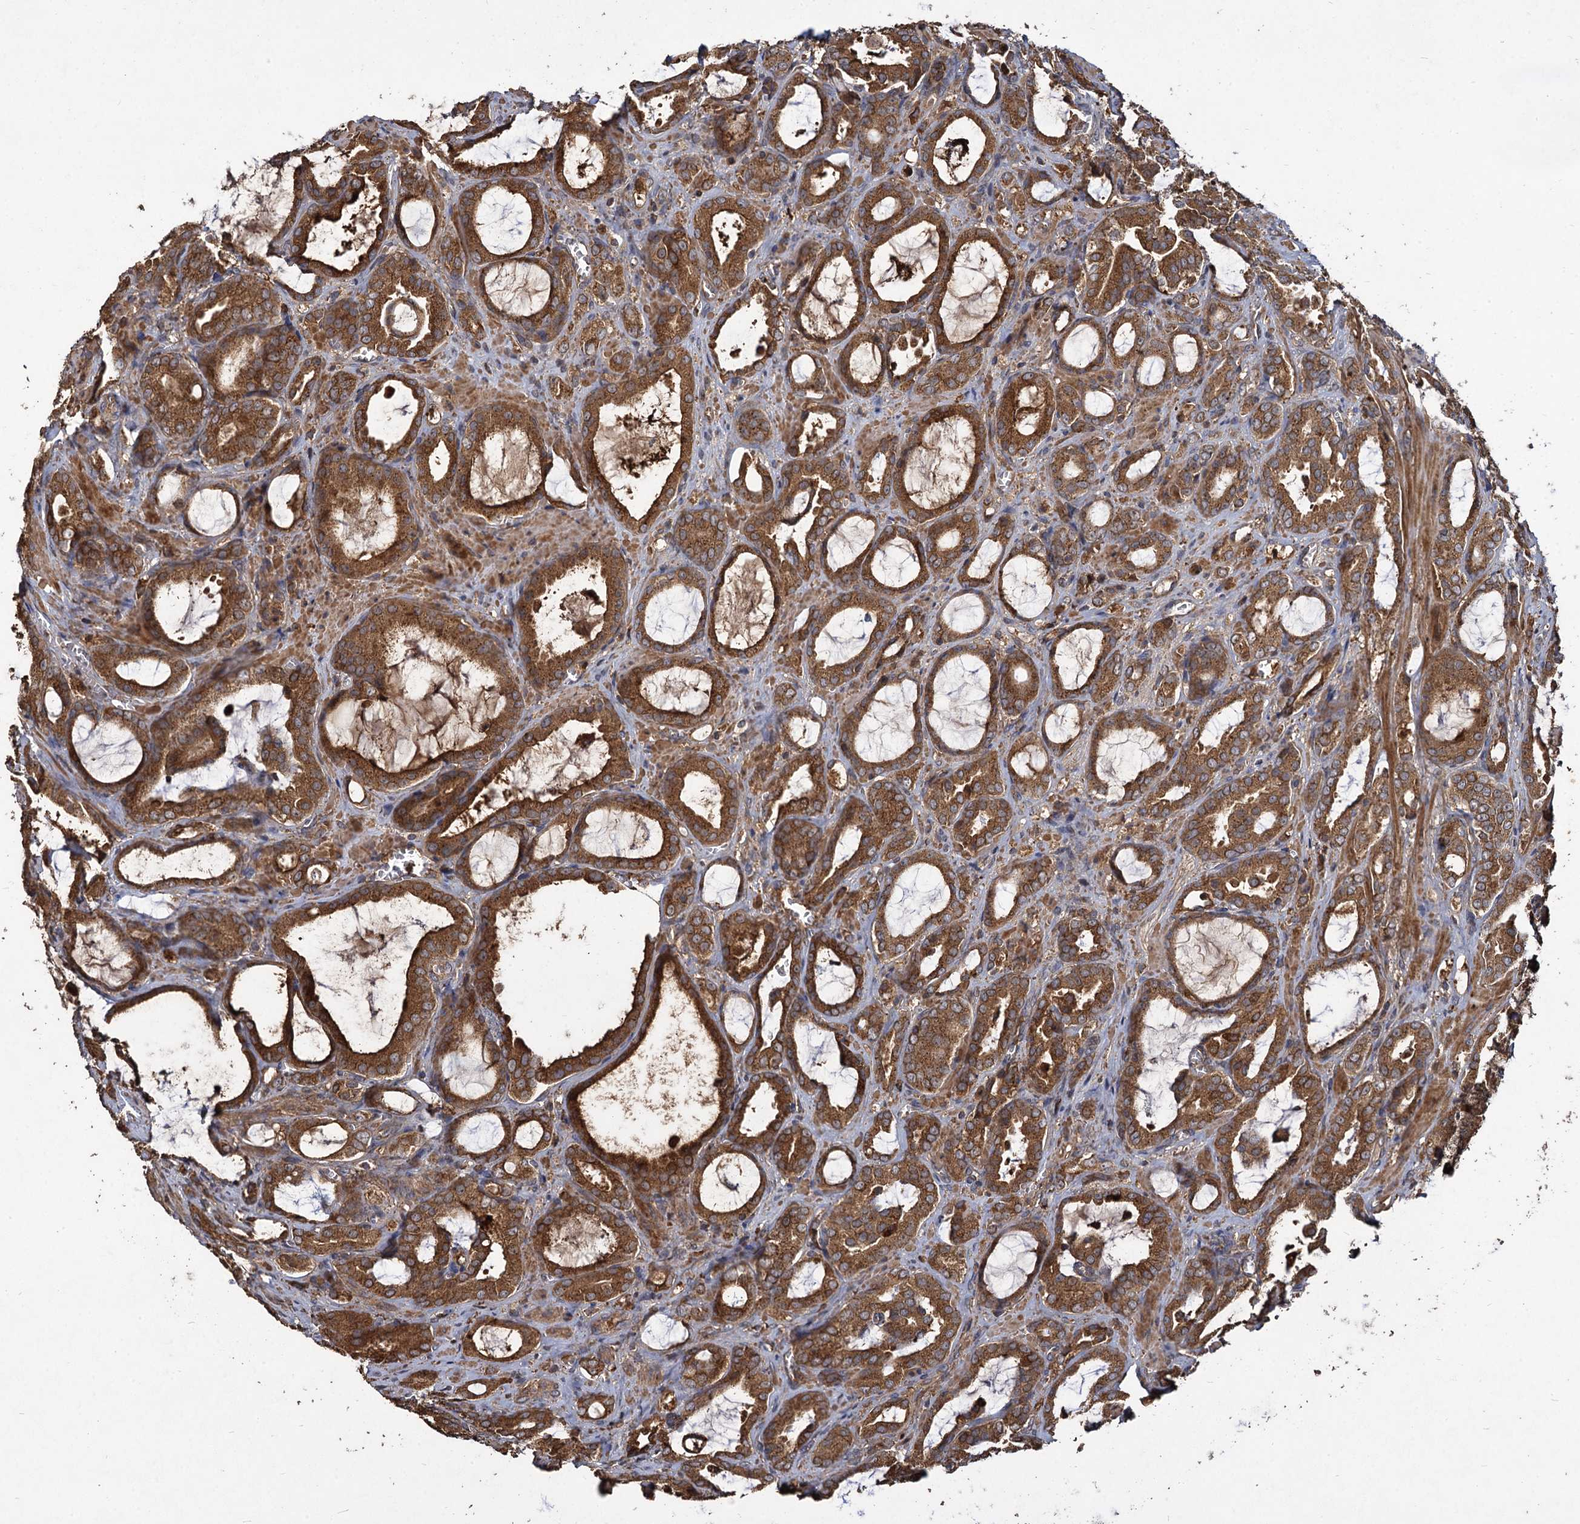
{"staining": {"intensity": "strong", "quantity": ">75%", "location": "cytoplasmic/membranous"}, "tissue": "prostate cancer", "cell_type": "Tumor cells", "image_type": "cancer", "snomed": [{"axis": "morphology", "description": "Adenocarcinoma, High grade"}, {"axis": "topography", "description": "Prostate"}], "caption": "High-grade adenocarcinoma (prostate) stained with a brown dye displays strong cytoplasmic/membranous positive staining in approximately >75% of tumor cells.", "gene": "GCLC", "patient": {"sex": "male", "age": 72}}